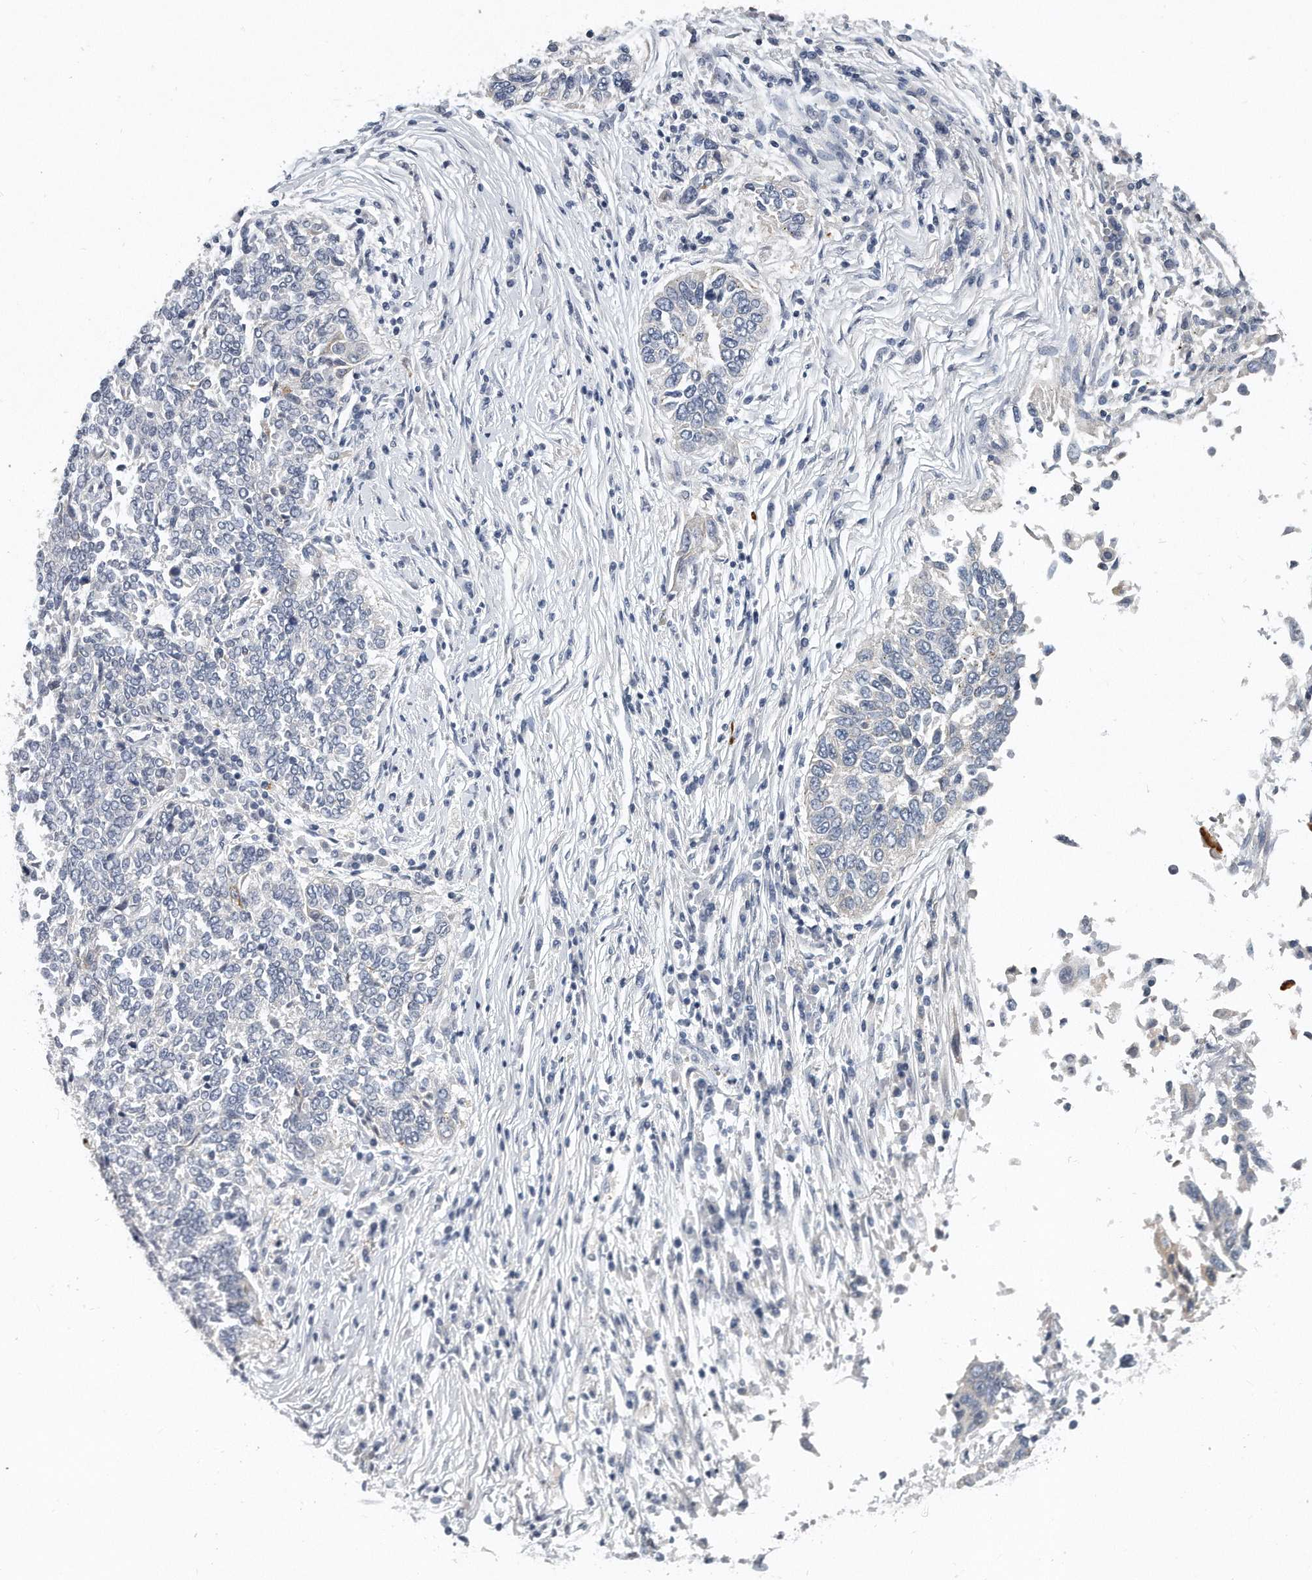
{"staining": {"intensity": "negative", "quantity": "none", "location": "none"}, "tissue": "lung cancer", "cell_type": "Tumor cells", "image_type": "cancer", "snomed": [{"axis": "morphology", "description": "Normal tissue, NOS"}, {"axis": "morphology", "description": "Squamous cell carcinoma, NOS"}, {"axis": "topography", "description": "Cartilage tissue"}, {"axis": "topography", "description": "Bronchus"}, {"axis": "topography", "description": "Lung"}, {"axis": "topography", "description": "Peripheral nerve tissue"}], "caption": "IHC image of neoplastic tissue: human lung cancer (squamous cell carcinoma) stained with DAB displays no significant protein expression in tumor cells.", "gene": "KLHL7", "patient": {"sex": "female", "age": 49}}